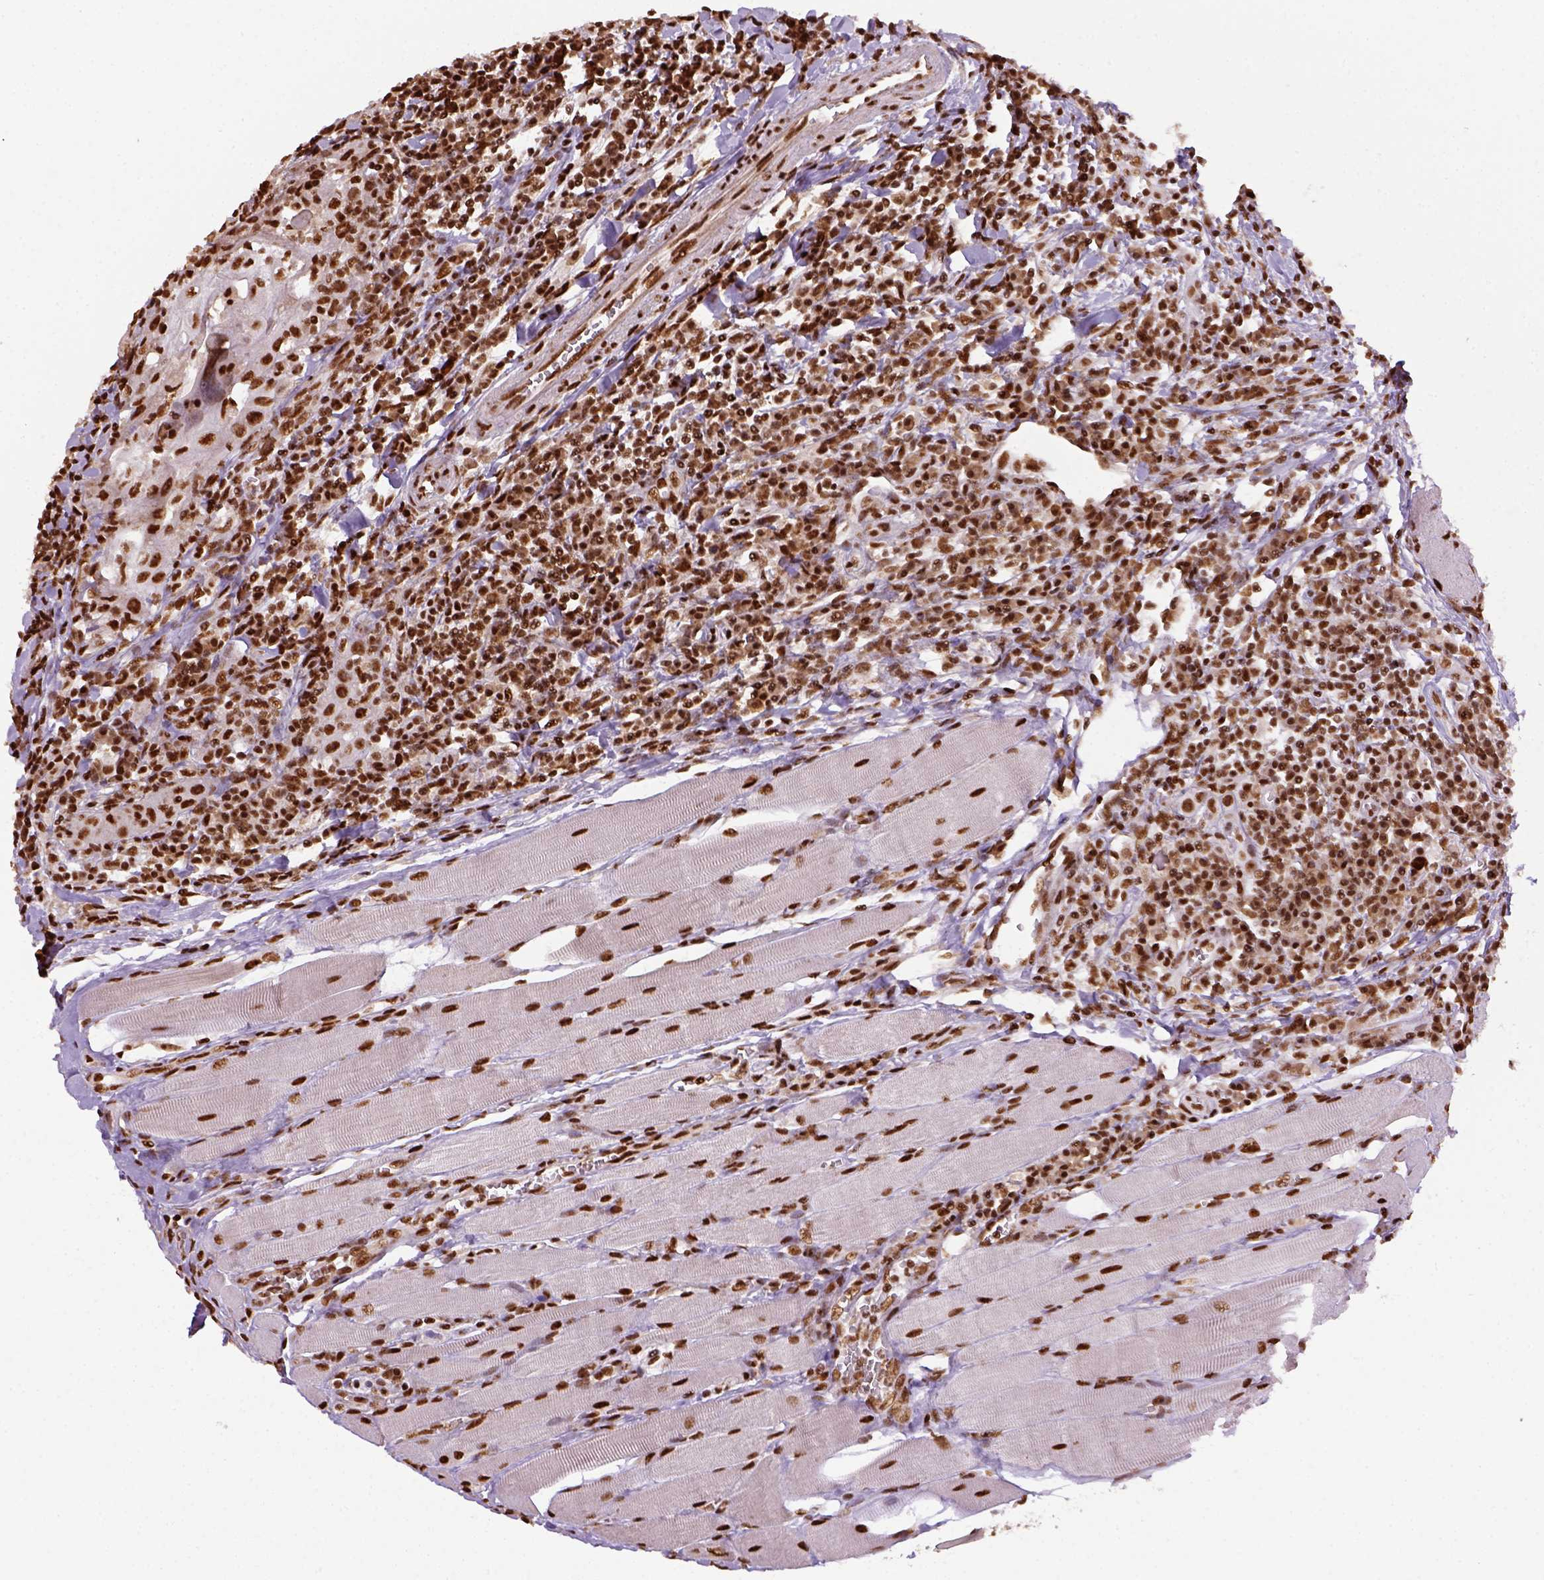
{"staining": {"intensity": "strong", "quantity": ">75%", "location": "nuclear"}, "tissue": "head and neck cancer", "cell_type": "Tumor cells", "image_type": "cancer", "snomed": [{"axis": "morphology", "description": "Squamous cell carcinoma, NOS"}, {"axis": "topography", "description": "Head-Neck"}], "caption": "An immunohistochemistry (IHC) photomicrograph of neoplastic tissue is shown. Protein staining in brown shows strong nuclear positivity in squamous cell carcinoma (head and neck) within tumor cells.", "gene": "CCAR1", "patient": {"sex": "male", "age": 52}}